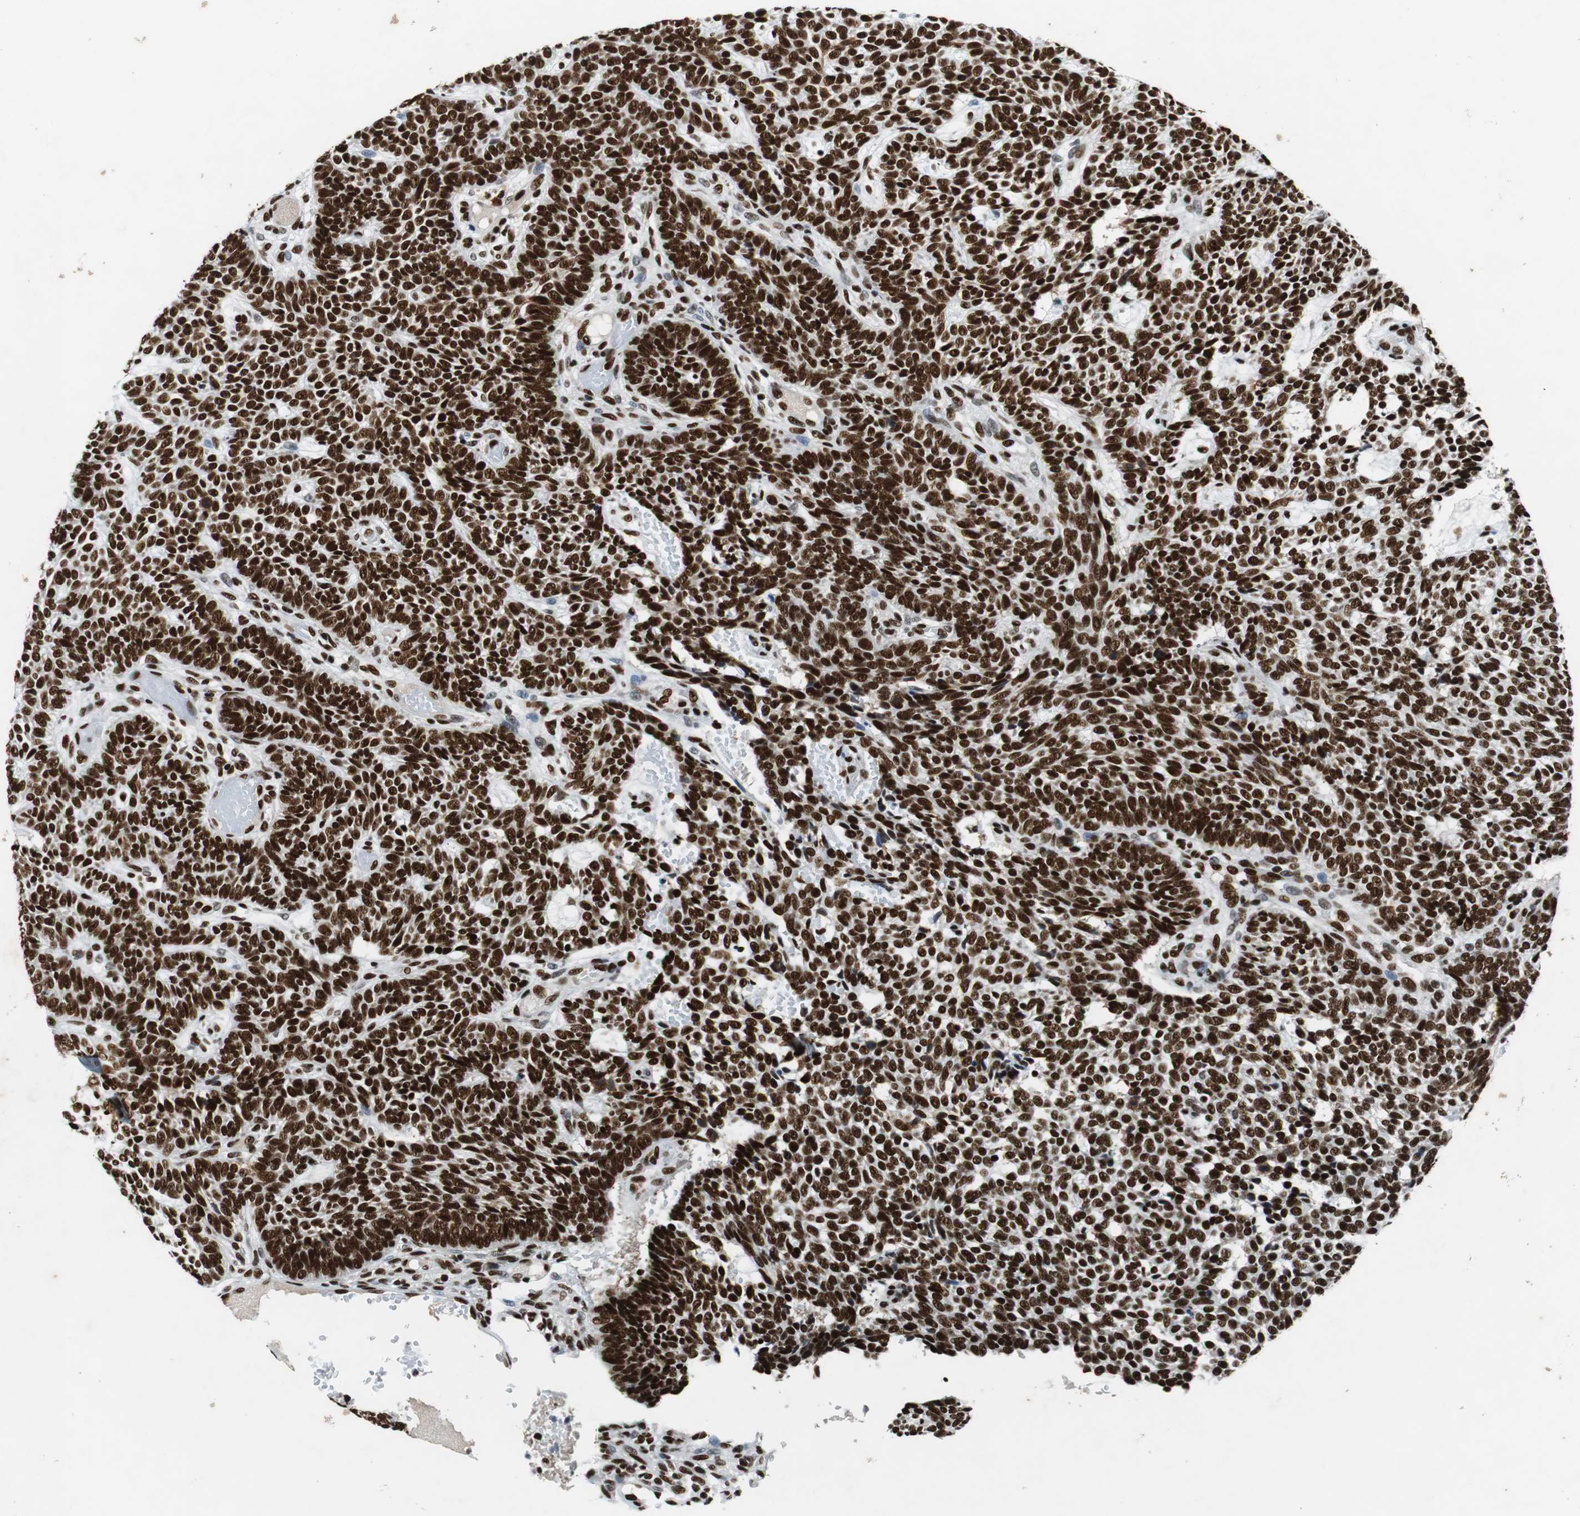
{"staining": {"intensity": "strong", "quantity": ">75%", "location": "nuclear"}, "tissue": "skin cancer", "cell_type": "Tumor cells", "image_type": "cancer", "snomed": [{"axis": "morphology", "description": "Normal tissue, NOS"}, {"axis": "morphology", "description": "Basal cell carcinoma"}, {"axis": "topography", "description": "Skin"}], "caption": "Strong nuclear expression for a protein is appreciated in about >75% of tumor cells of skin cancer using immunohistochemistry (IHC).", "gene": "PRKDC", "patient": {"sex": "male", "age": 87}}